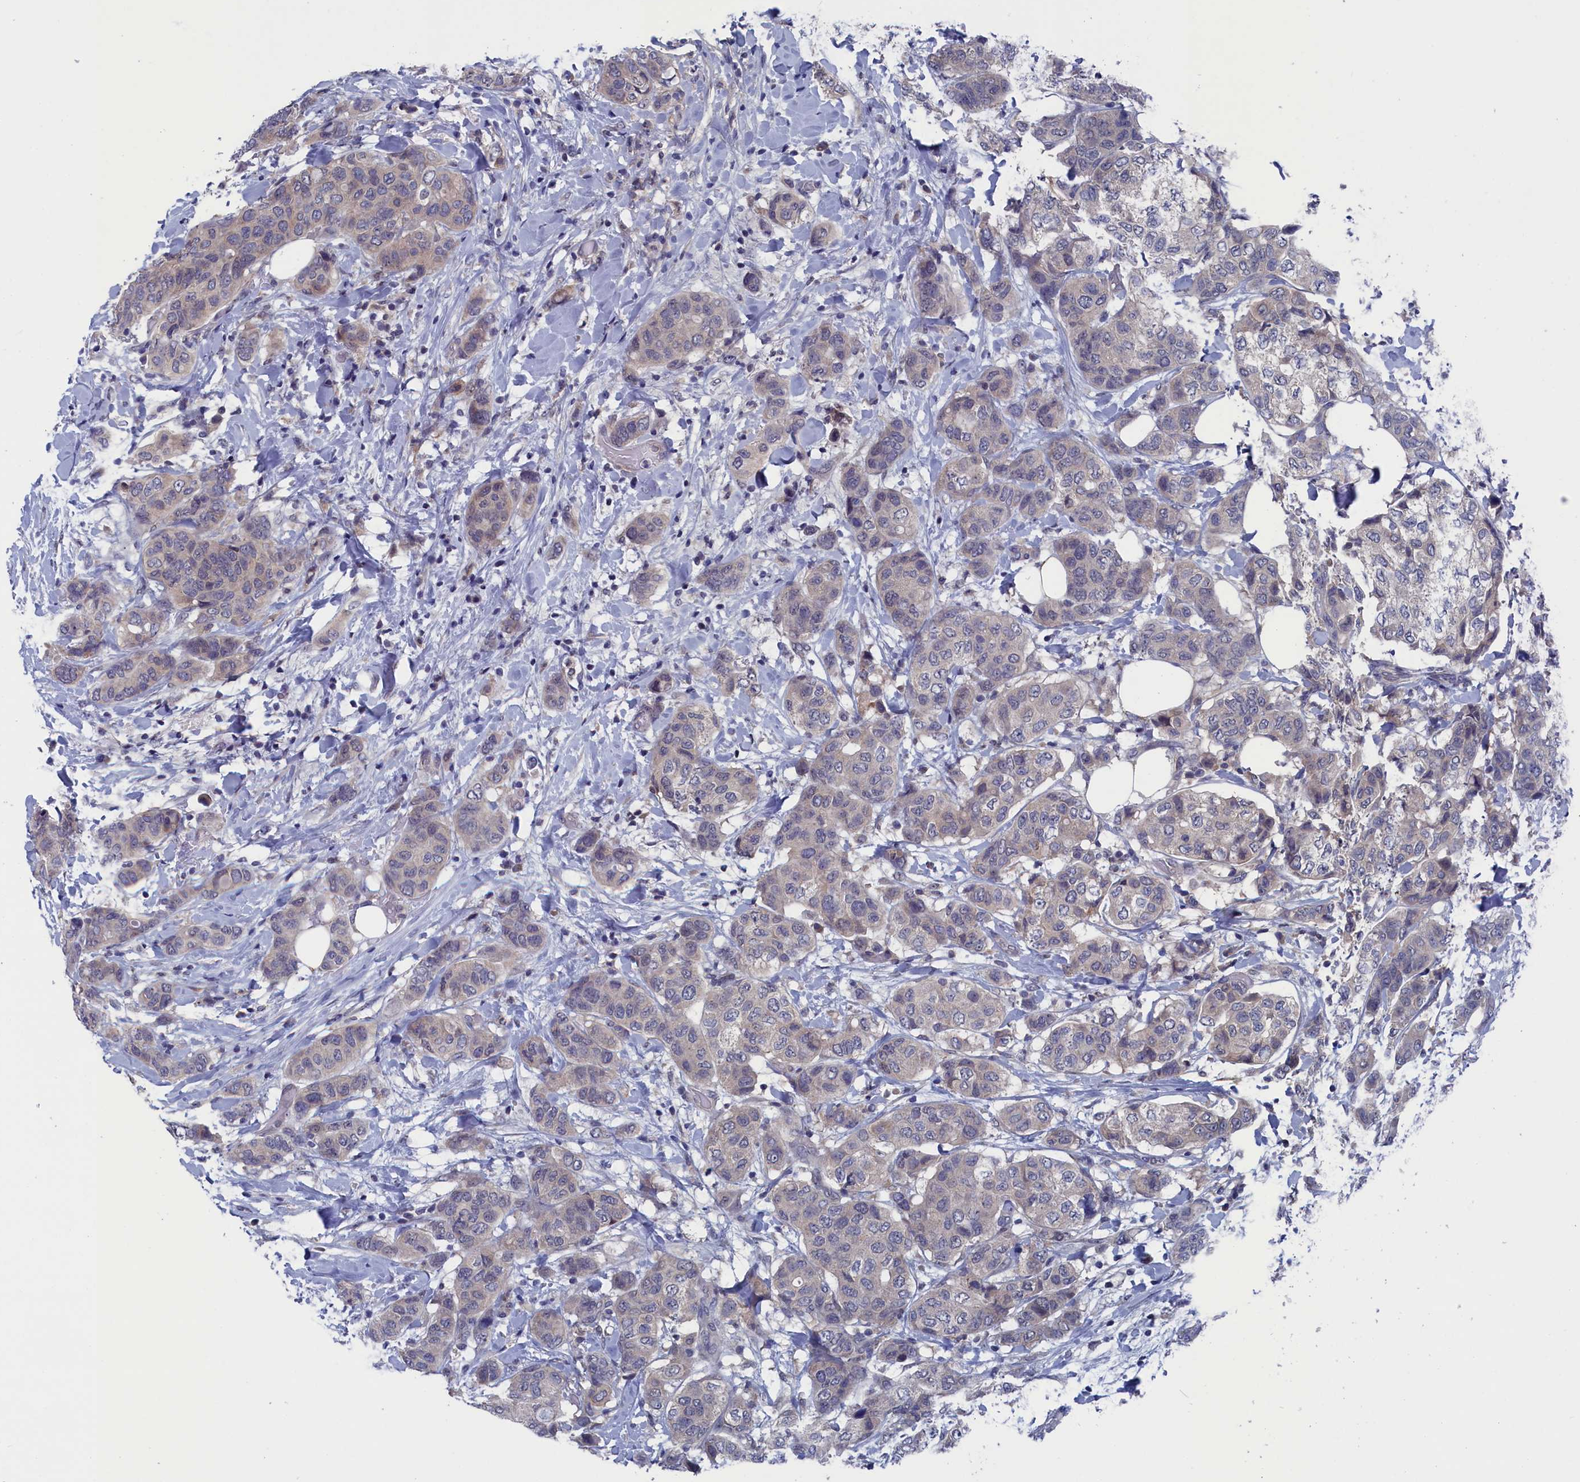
{"staining": {"intensity": "weak", "quantity": "25%-75%", "location": "cytoplasmic/membranous"}, "tissue": "breast cancer", "cell_type": "Tumor cells", "image_type": "cancer", "snomed": [{"axis": "morphology", "description": "Lobular carcinoma"}, {"axis": "topography", "description": "Breast"}], "caption": "IHC staining of lobular carcinoma (breast), which reveals low levels of weak cytoplasmic/membranous expression in approximately 25%-75% of tumor cells indicating weak cytoplasmic/membranous protein positivity. The staining was performed using DAB (brown) for protein detection and nuclei were counterstained in hematoxylin (blue).", "gene": "SPATA13", "patient": {"sex": "female", "age": 51}}